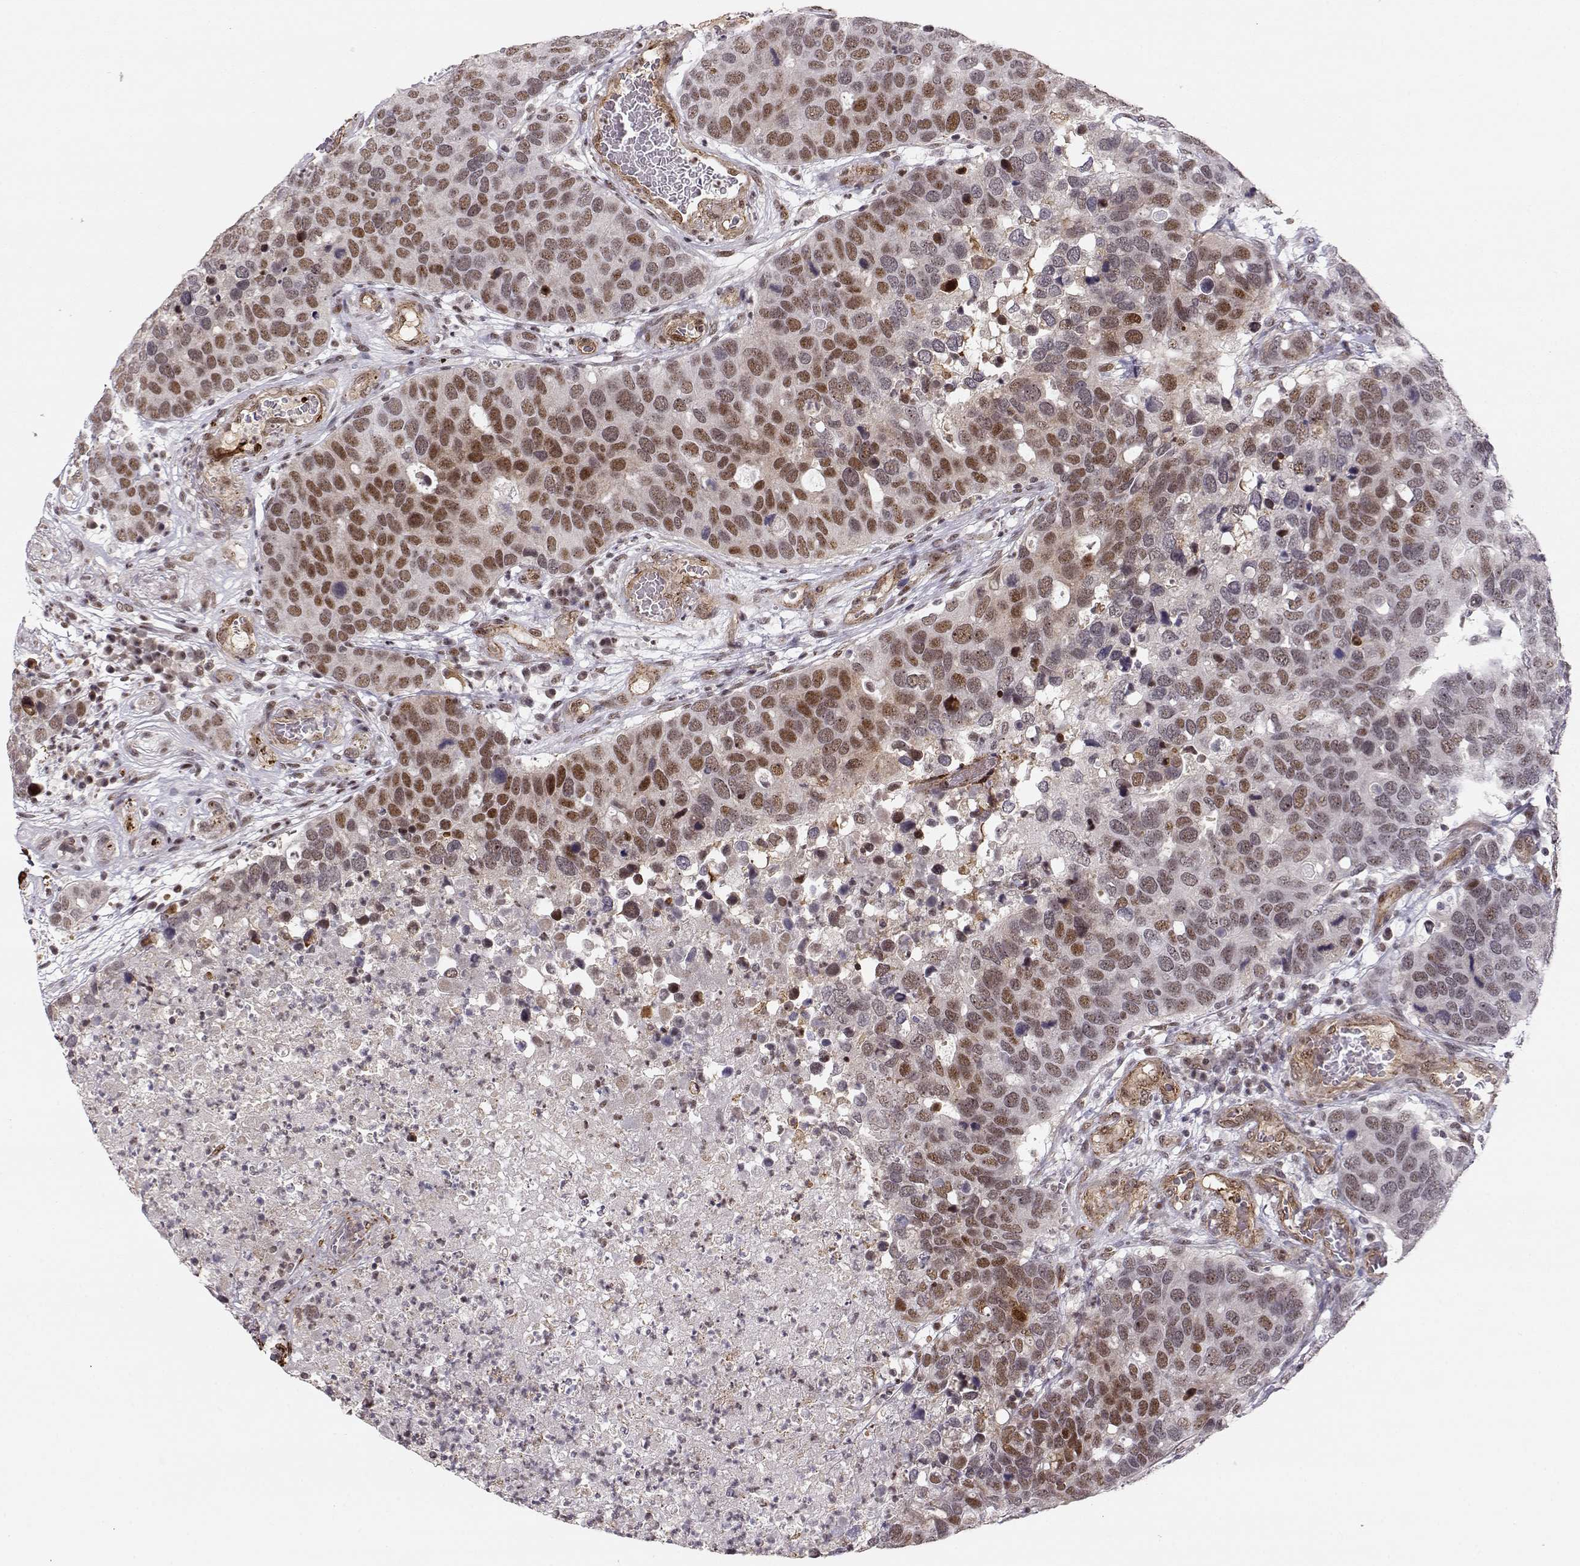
{"staining": {"intensity": "moderate", "quantity": "25%-75%", "location": "nuclear"}, "tissue": "breast cancer", "cell_type": "Tumor cells", "image_type": "cancer", "snomed": [{"axis": "morphology", "description": "Duct carcinoma"}, {"axis": "topography", "description": "Breast"}], "caption": "A photomicrograph showing moderate nuclear positivity in about 25%-75% of tumor cells in breast cancer (infiltrating ductal carcinoma), as visualized by brown immunohistochemical staining.", "gene": "CIR1", "patient": {"sex": "female", "age": 83}}